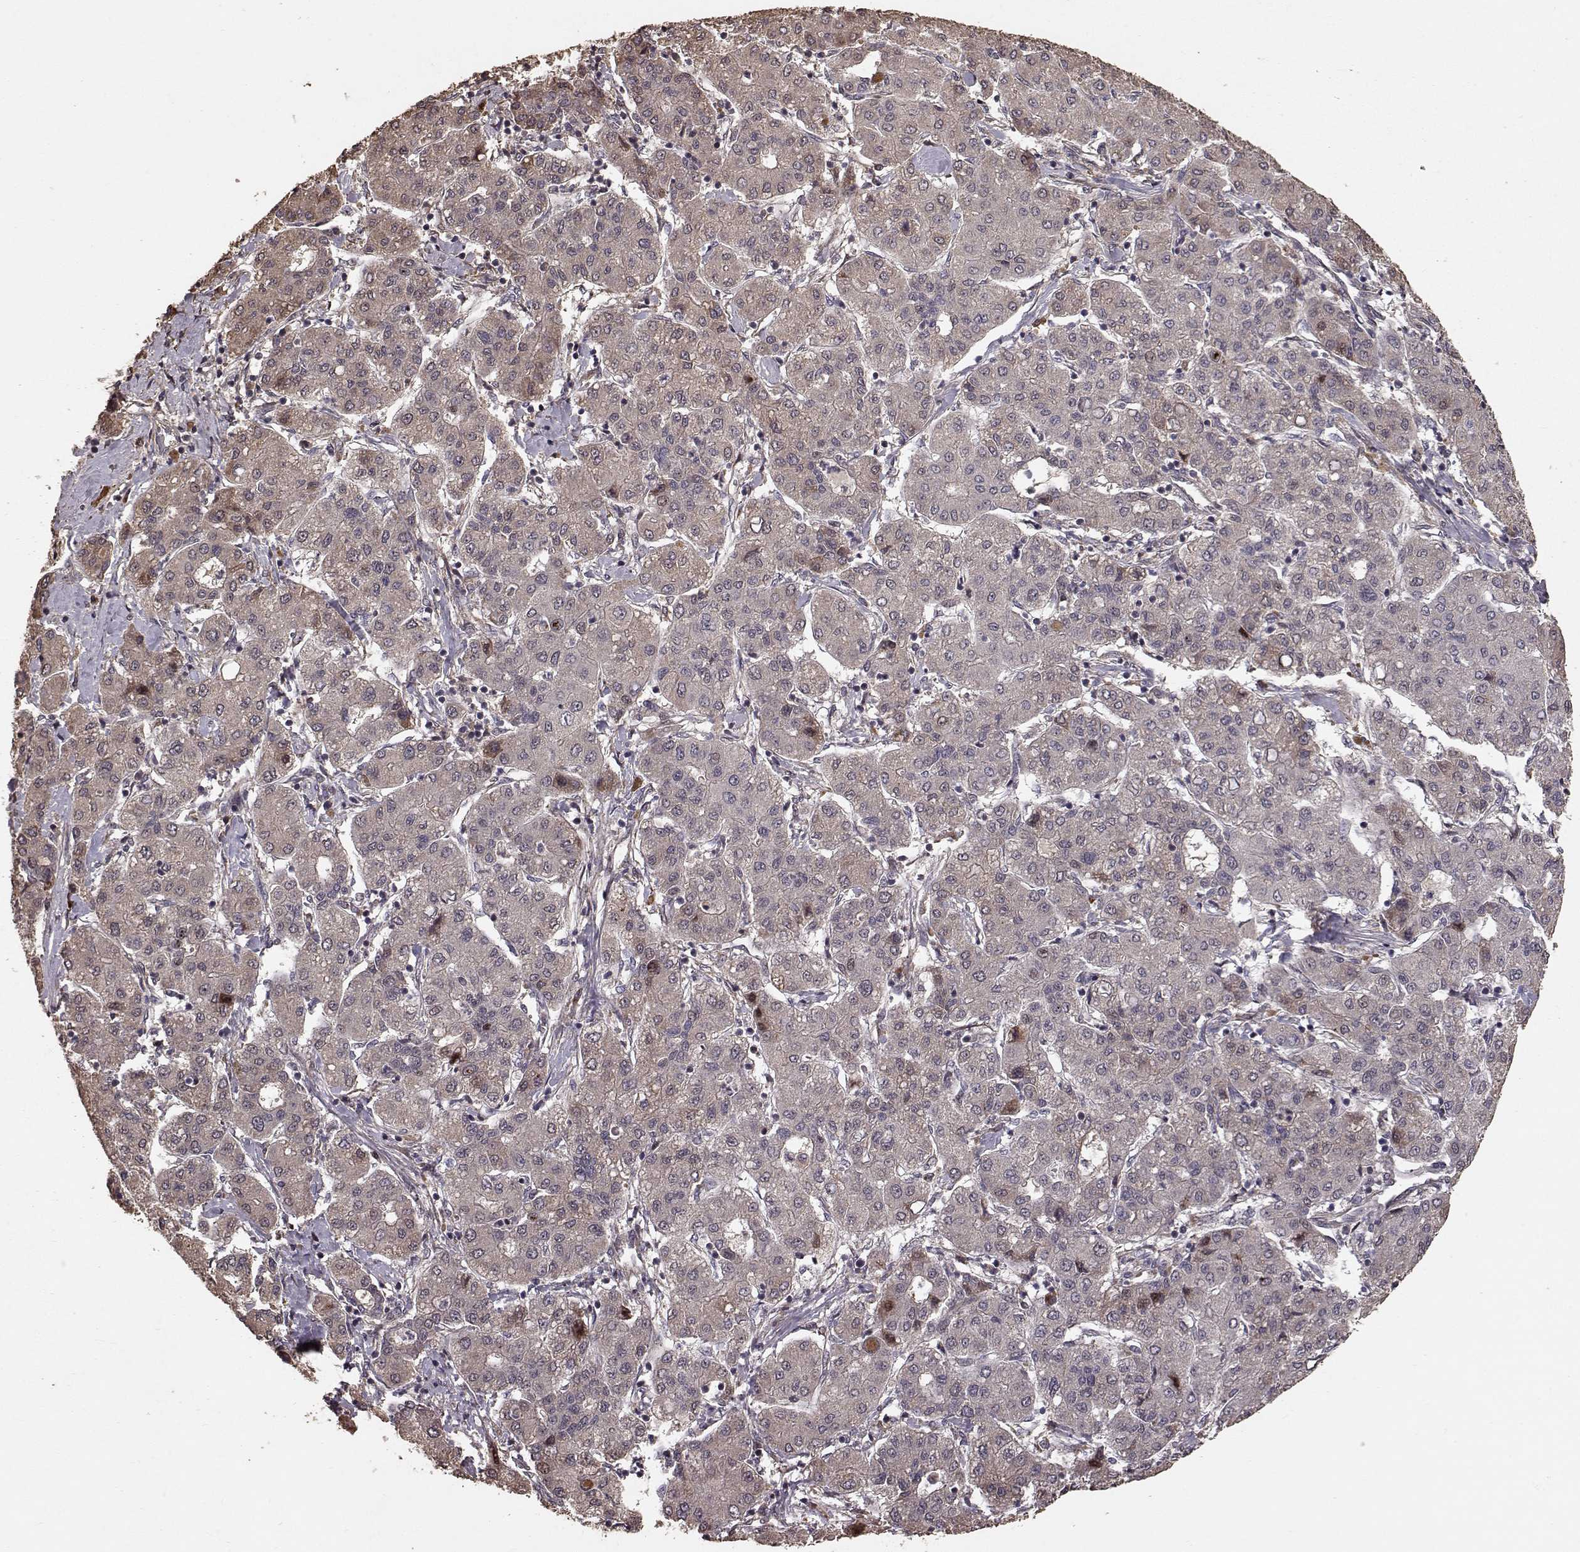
{"staining": {"intensity": "moderate", "quantity": "25%-75%", "location": "cytoplasmic/membranous"}, "tissue": "liver cancer", "cell_type": "Tumor cells", "image_type": "cancer", "snomed": [{"axis": "morphology", "description": "Carcinoma, Hepatocellular, NOS"}, {"axis": "topography", "description": "Liver"}], "caption": "There is medium levels of moderate cytoplasmic/membranous expression in tumor cells of hepatocellular carcinoma (liver), as demonstrated by immunohistochemical staining (brown color).", "gene": "USP15", "patient": {"sex": "male", "age": 65}}